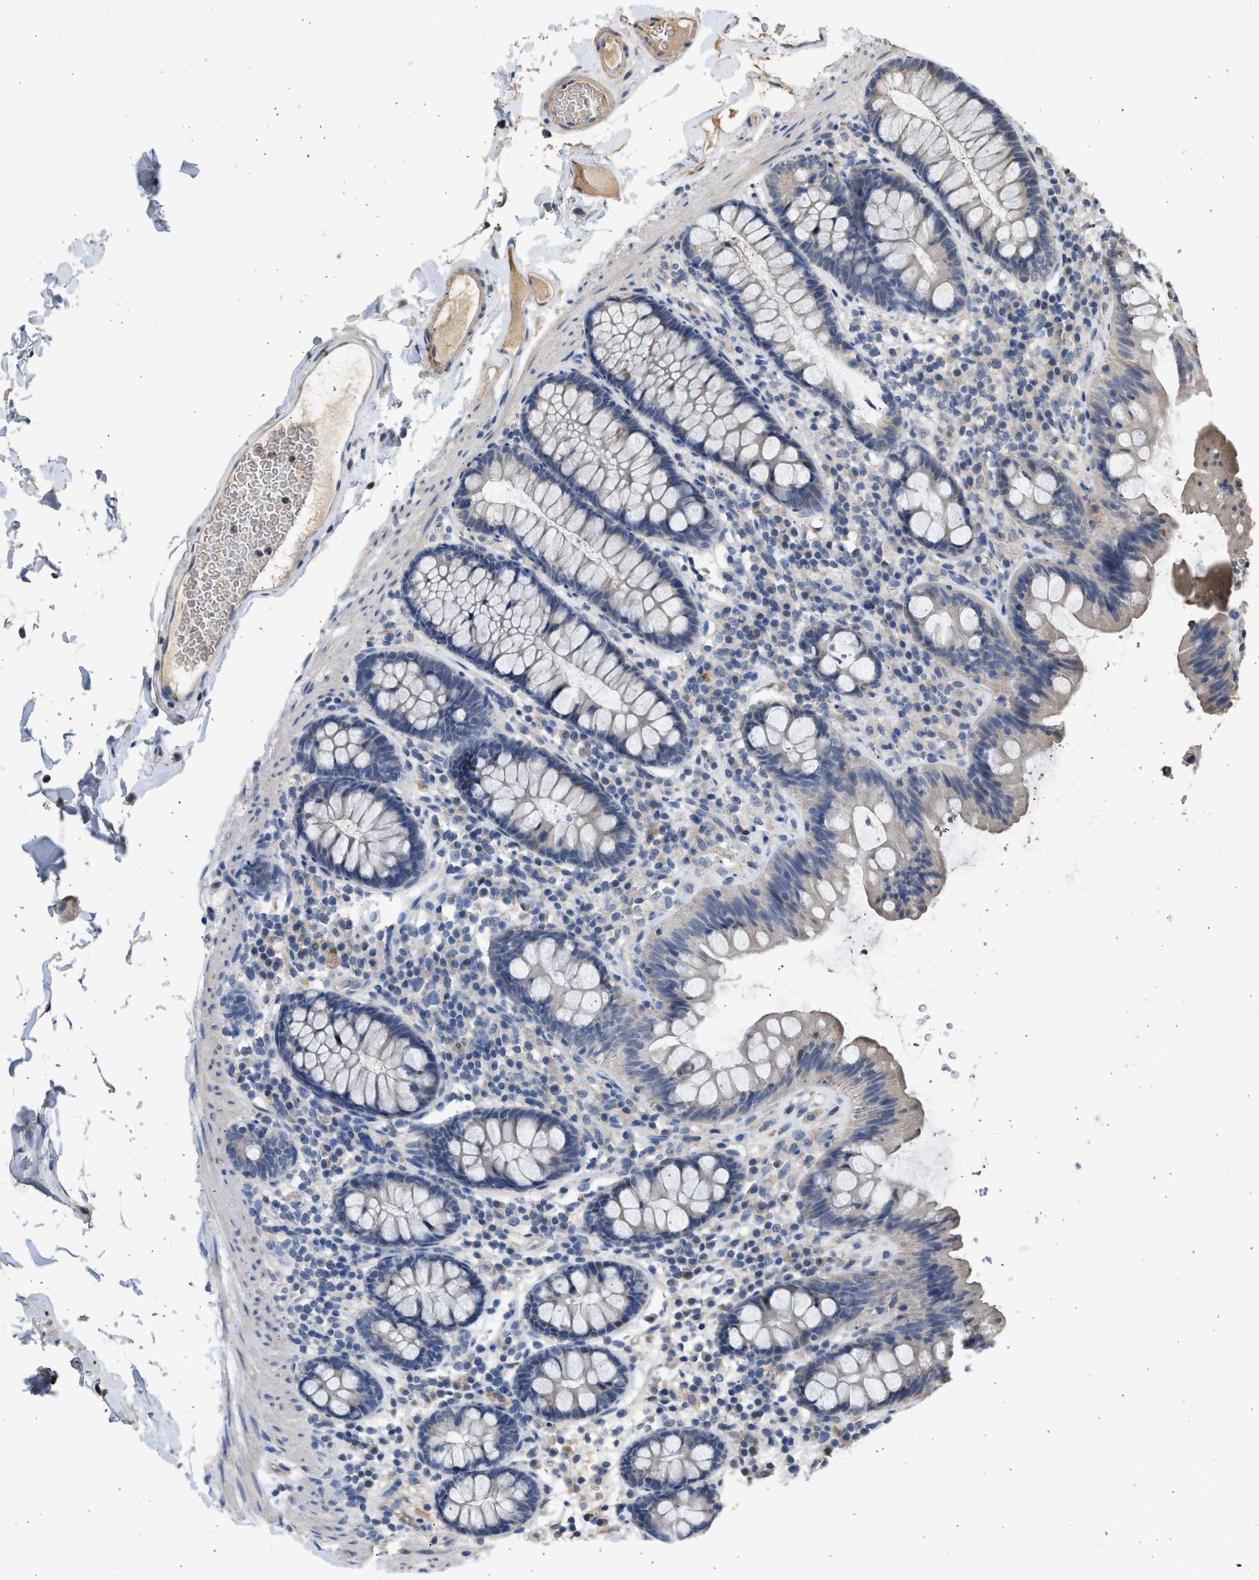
{"staining": {"intensity": "weak", "quantity": ">75%", "location": "cytoplasmic/membranous"}, "tissue": "colon", "cell_type": "Endothelial cells", "image_type": "normal", "snomed": [{"axis": "morphology", "description": "Normal tissue, NOS"}, {"axis": "topography", "description": "Colon"}], "caption": "Immunohistochemical staining of unremarkable human colon shows >75% levels of weak cytoplasmic/membranous protein expression in about >75% of endothelial cells.", "gene": "SULT2A1", "patient": {"sex": "female", "age": 80}}